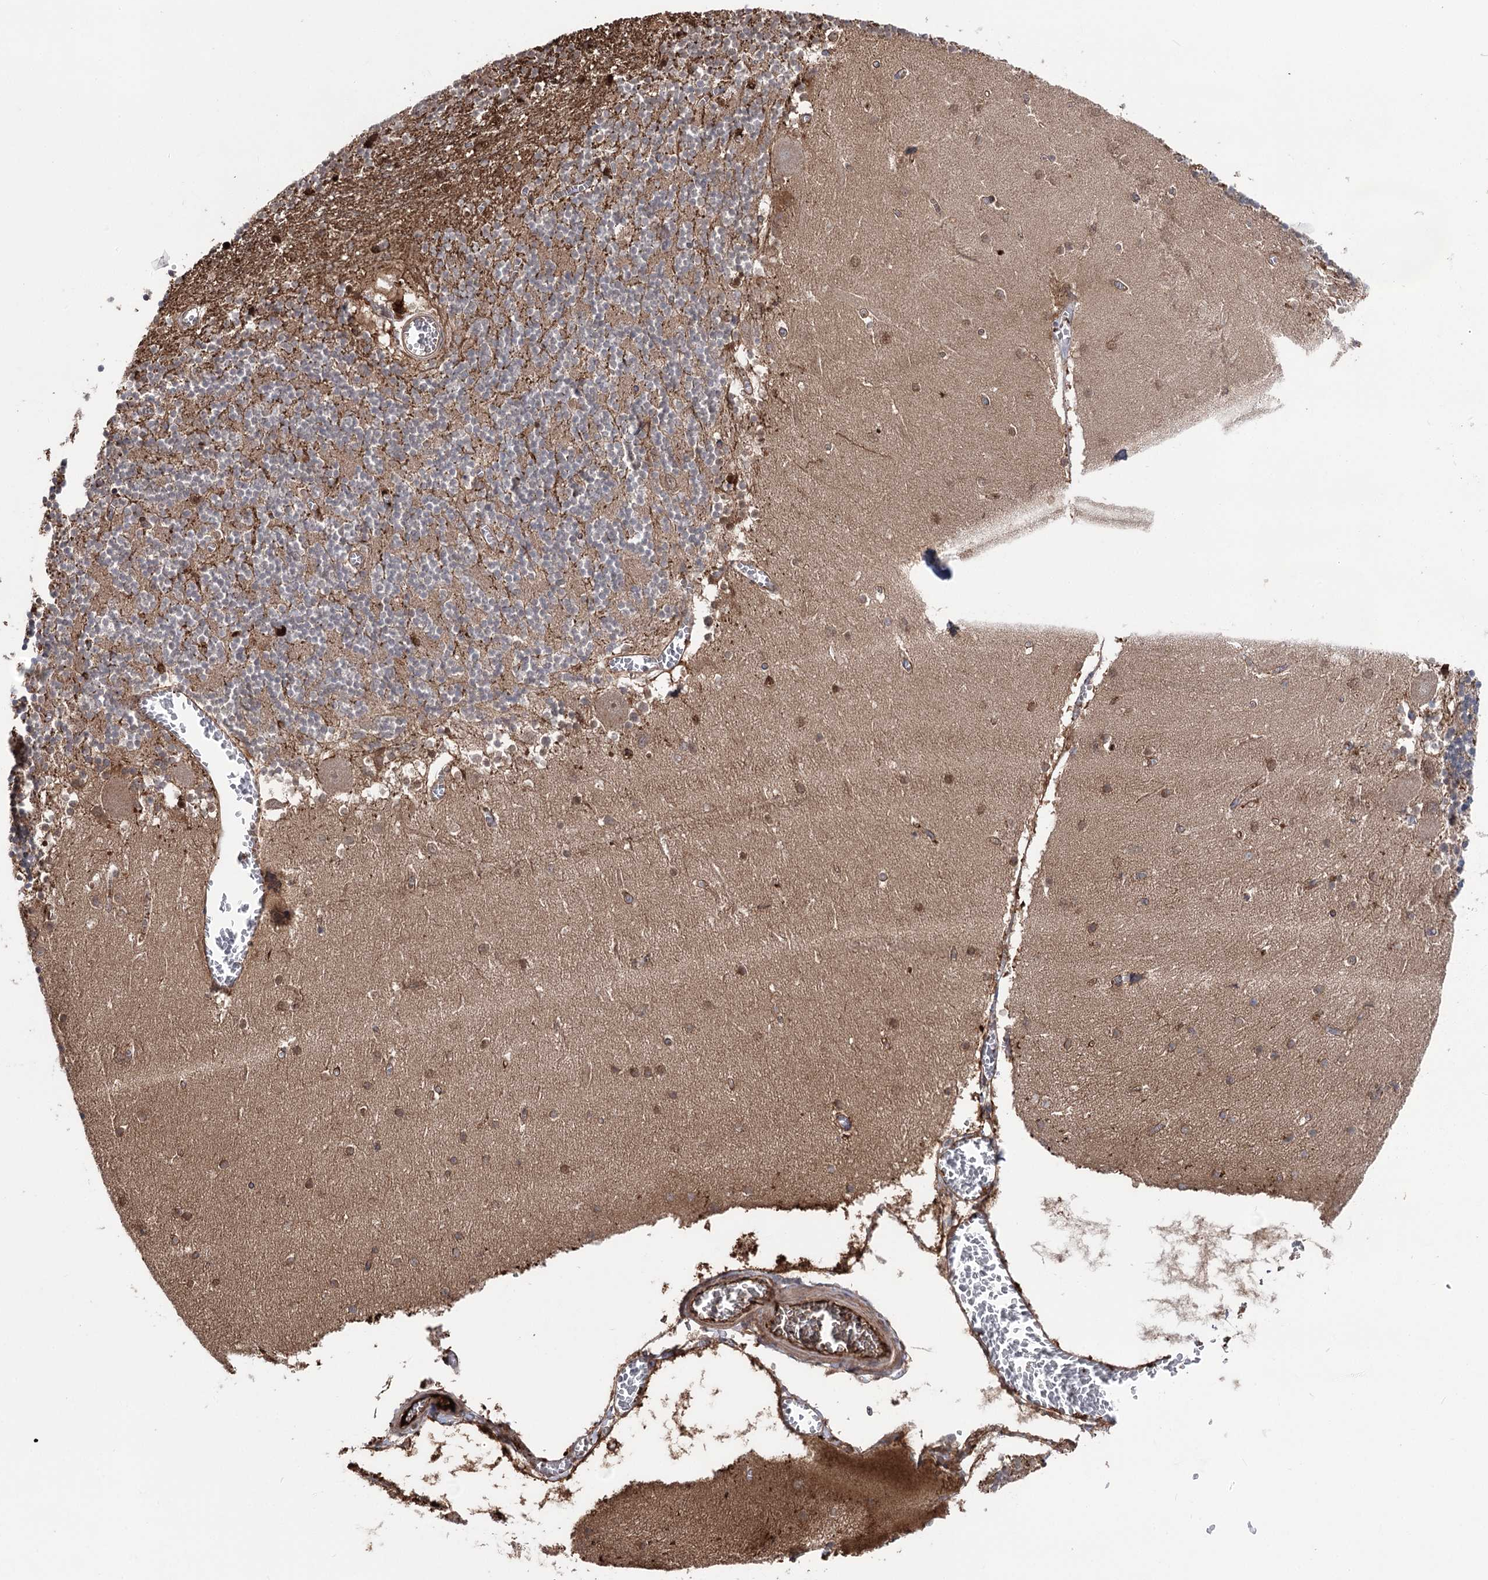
{"staining": {"intensity": "moderate", "quantity": "<25%", "location": "cytoplasmic/membranous,nuclear"}, "tissue": "cerebellum", "cell_type": "Cells in granular layer", "image_type": "normal", "snomed": [{"axis": "morphology", "description": "Normal tissue, NOS"}, {"axis": "topography", "description": "Cerebellum"}], "caption": "A photomicrograph showing moderate cytoplasmic/membranous,nuclear staining in about <25% of cells in granular layer in benign cerebellum, as visualized by brown immunohistochemical staining.", "gene": "OTUD1", "patient": {"sex": "female", "age": 28}}